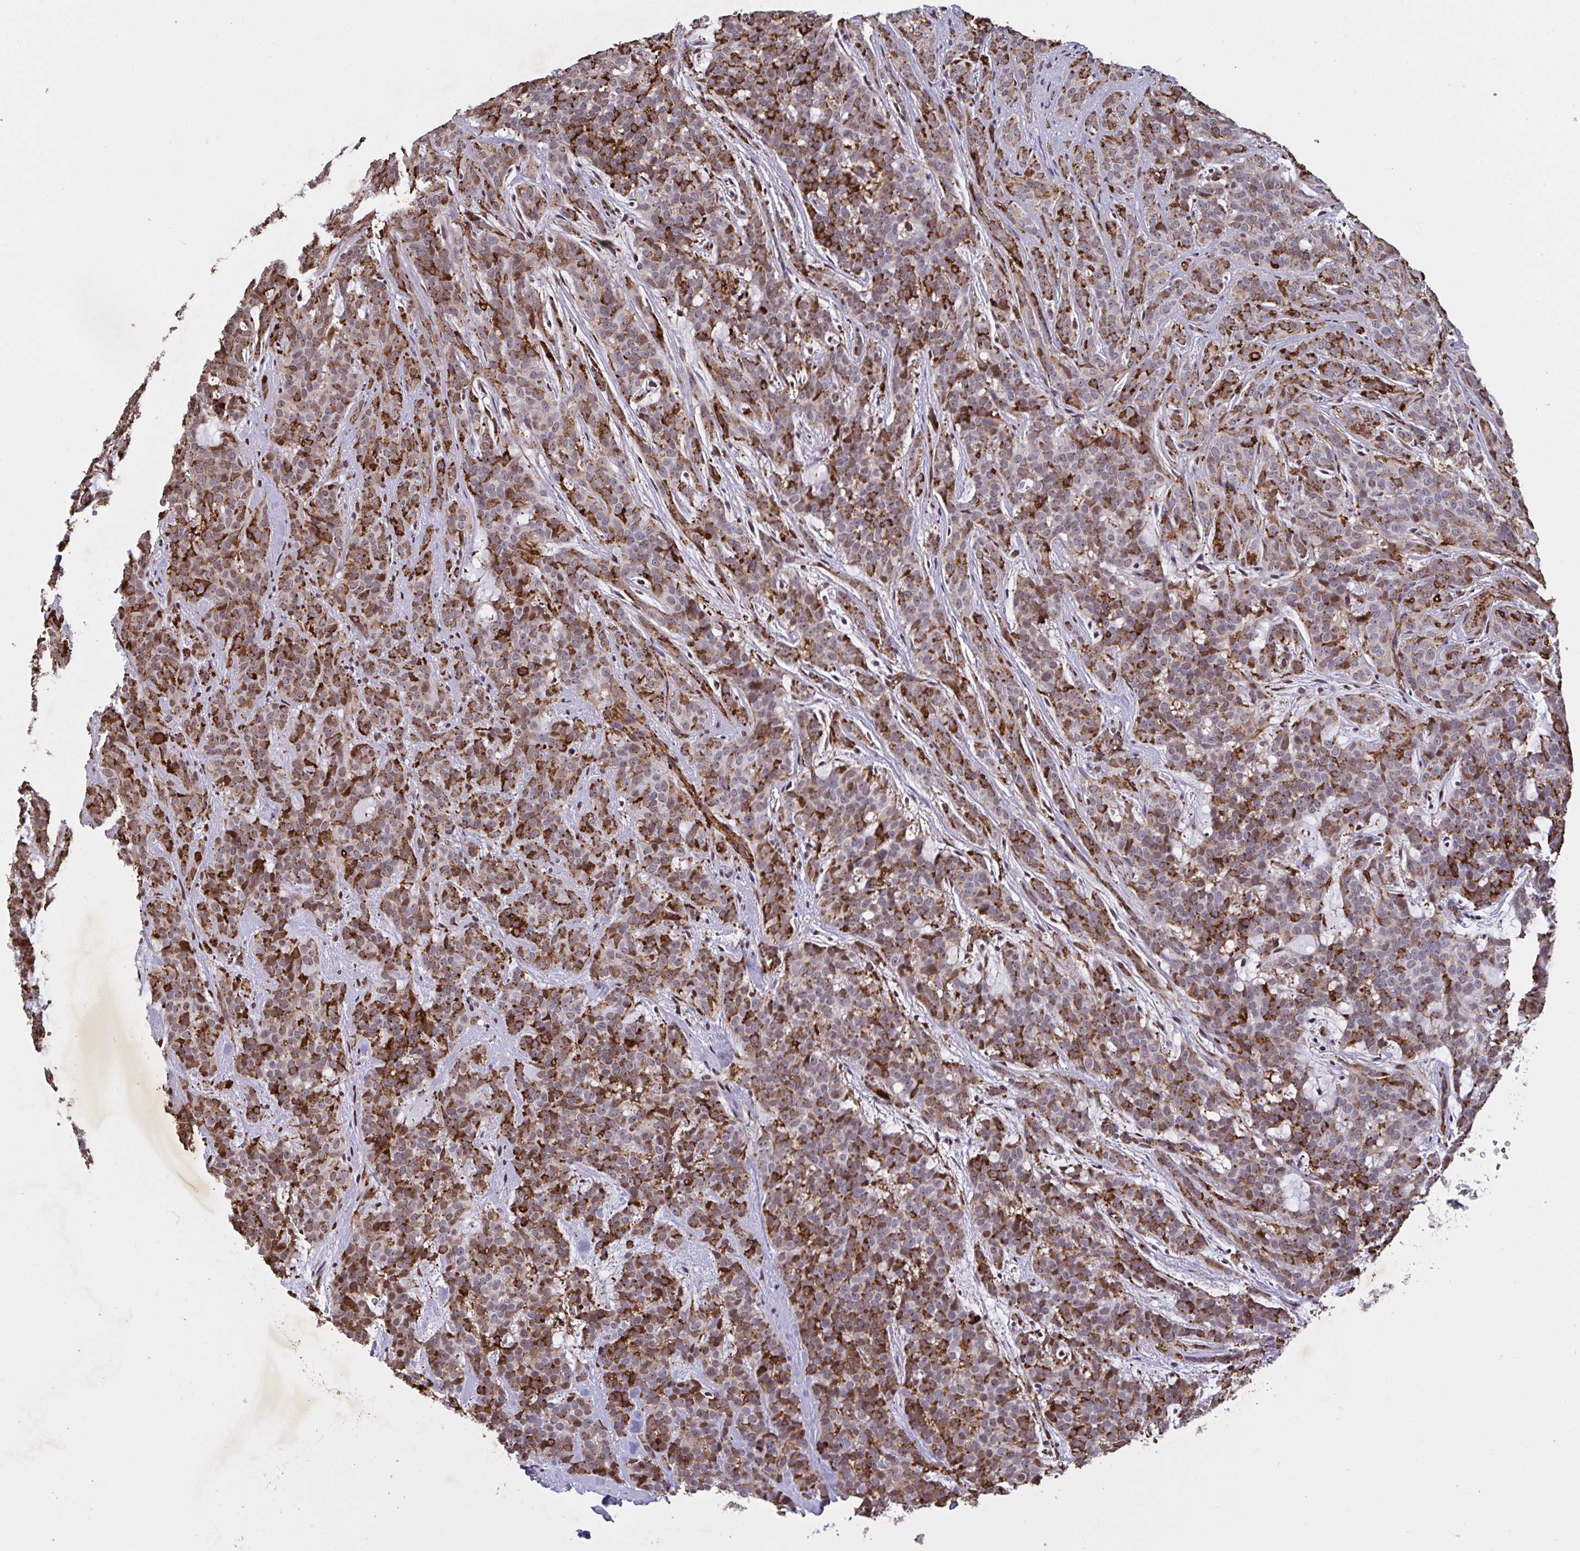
{"staining": {"intensity": "strong", "quantity": "25%-75%", "location": "cytoplasmic/membranous,nuclear"}, "tissue": "head and neck cancer", "cell_type": "Tumor cells", "image_type": "cancer", "snomed": [{"axis": "morphology", "description": "Normal tissue, NOS"}, {"axis": "morphology", "description": "Adenocarcinoma, NOS"}, {"axis": "topography", "description": "Oral tissue"}, {"axis": "topography", "description": "Head-Neck"}], "caption": "An immunohistochemistry photomicrograph of neoplastic tissue is shown. Protein staining in brown highlights strong cytoplasmic/membranous and nuclear positivity in adenocarcinoma (head and neck) within tumor cells.", "gene": "PELI2", "patient": {"sex": "female", "age": 57}}